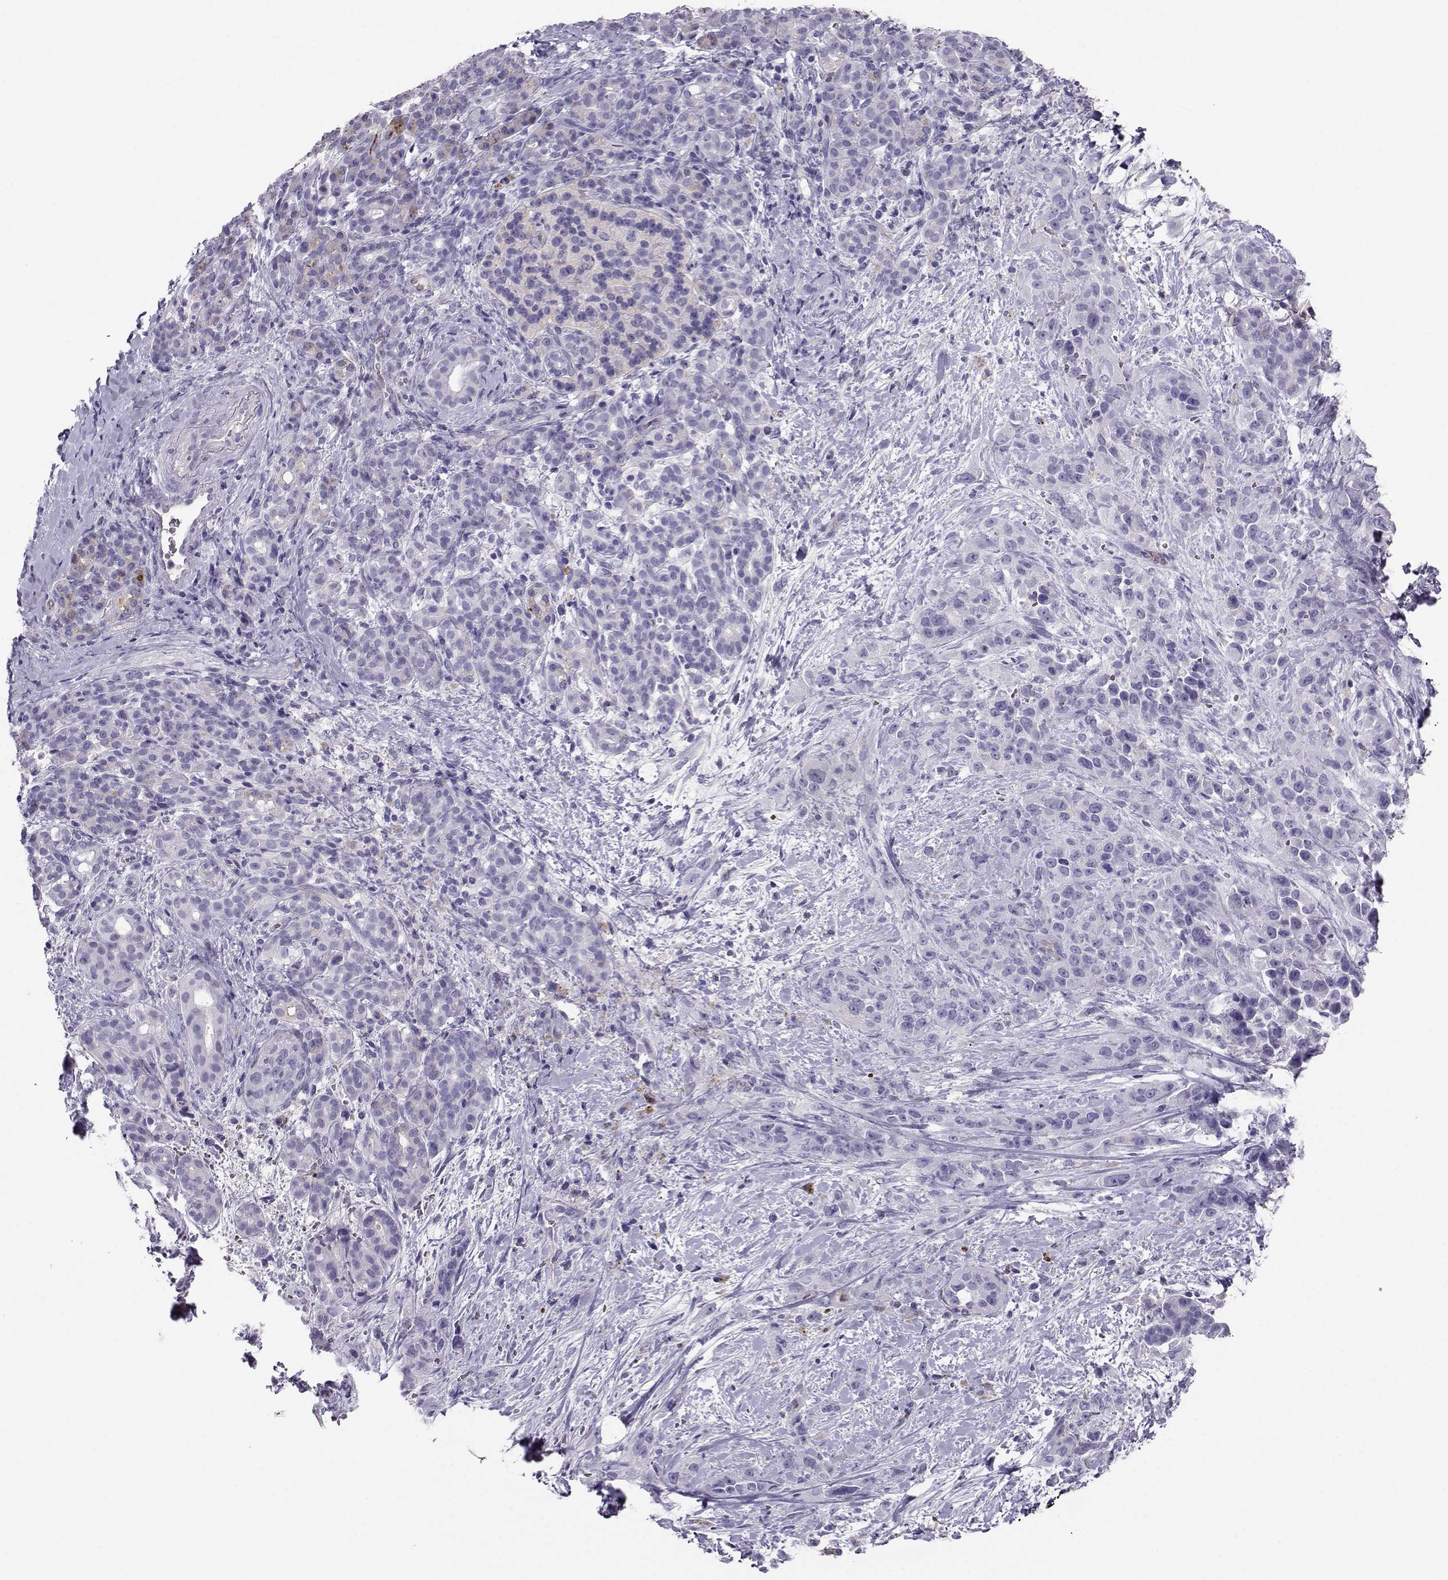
{"staining": {"intensity": "weak", "quantity": "<25%", "location": "cytoplasmic/membranous"}, "tissue": "pancreatic cancer", "cell_type": "Tumor cells", "image_type": "cancer", "snomed": [{"axis": "morphology", "description": "Adenocarcinoma, NOS"}, {"axis": "topography", "description": "Pancreas"}], "caption": "A histopathology image of pancreatic cancer stained for a protein demonstrates no brown staining in tumor cells. (DAB (3,3'-diaminobenzidine) IHC, high magnification).", "gene": "CLUL1", "patient": {"sex": "male", "age": 44}}